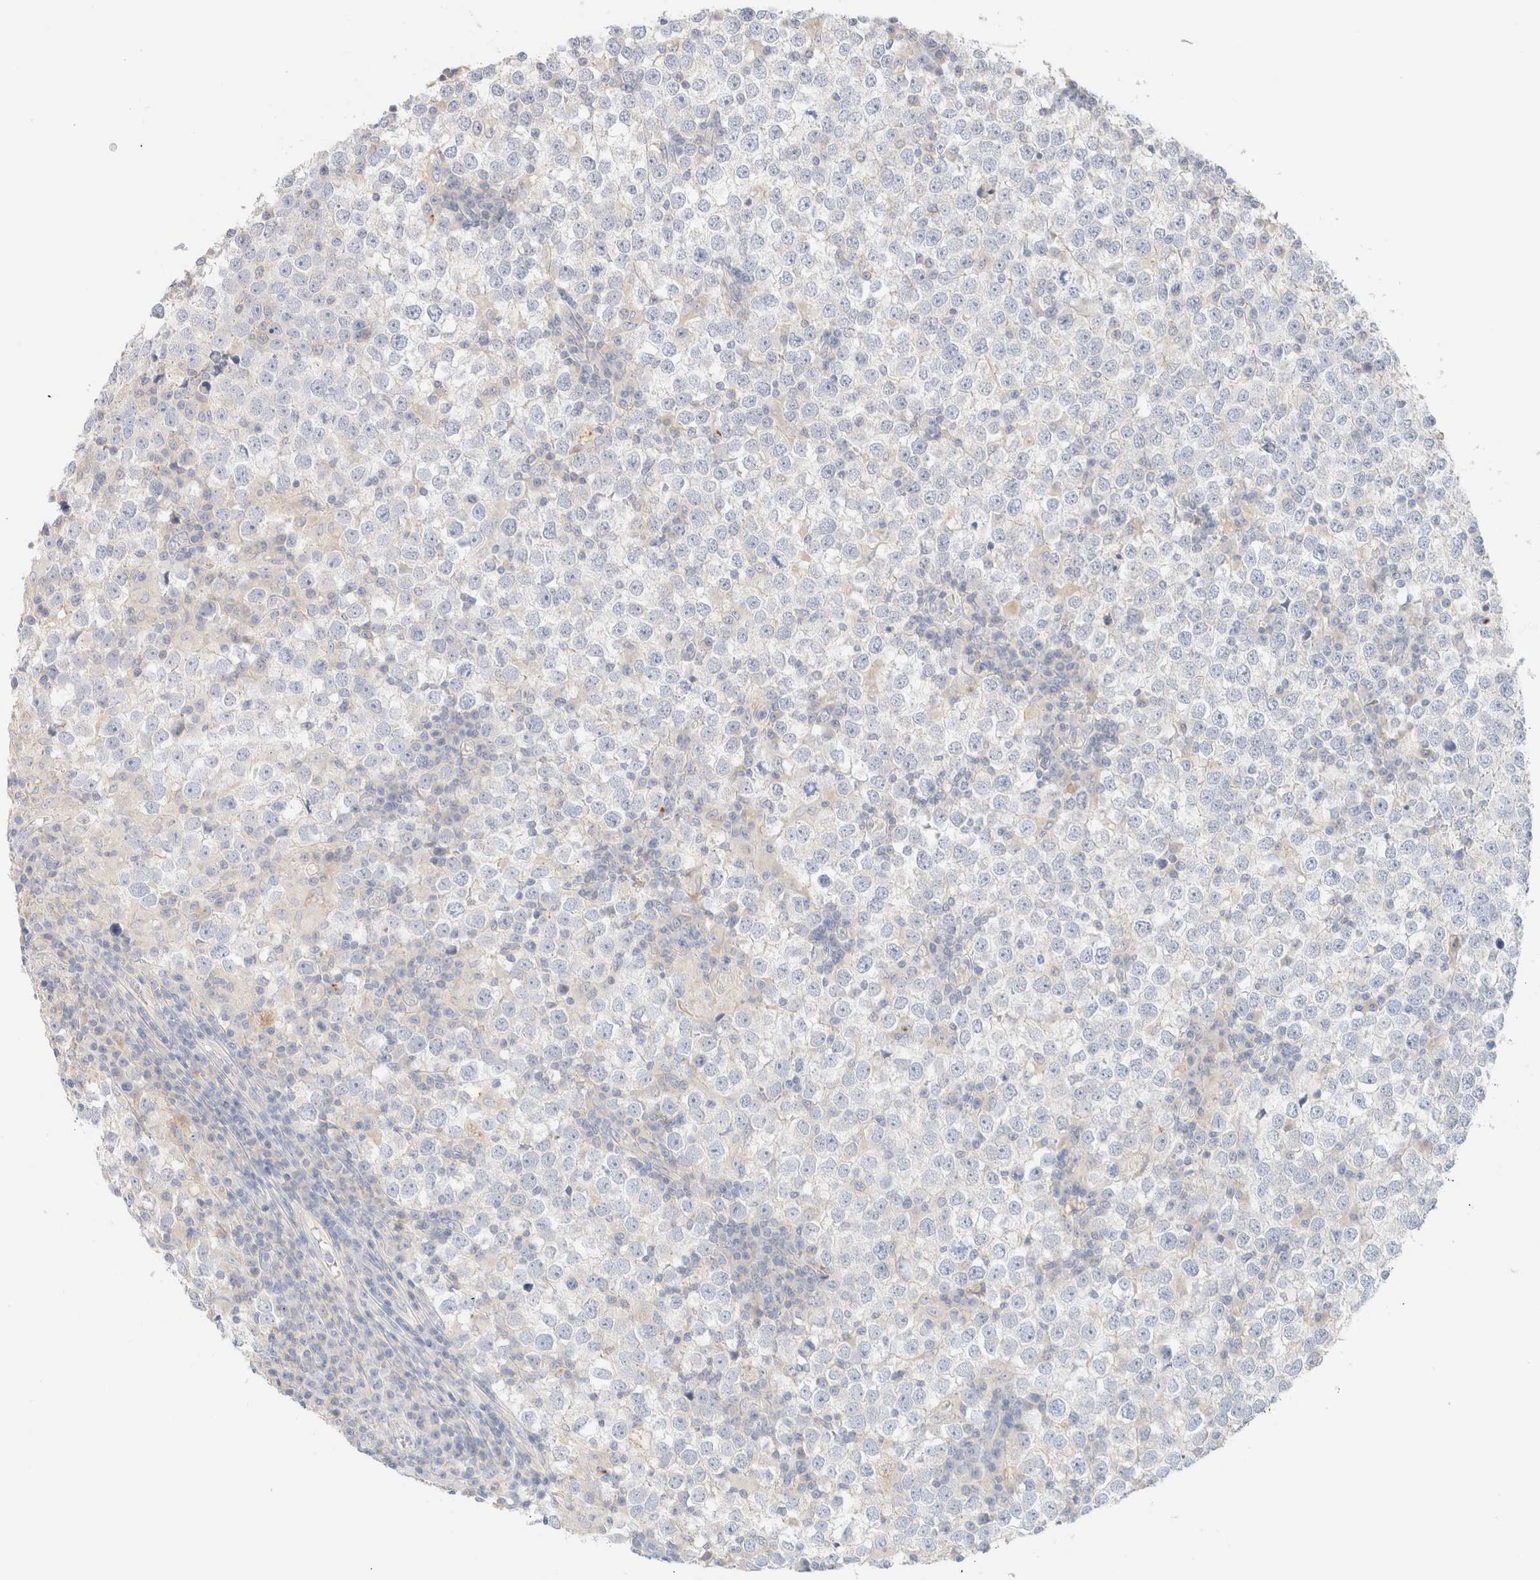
{"staining": {"intensity": "negative", "quantity": "none", "location": "none"}, "tissue": "testis cancer", "cell_type": "Tumor cells", "image_type": "cancer", "snomed": [{"axis": "morphology", "description": "Seminoma, NOS"}, {"axis": "topography", "description": "Testis"}], "caption": "Tumor cells are negative for brown protein staining in testis cancer.", "gene": "SARM1", "patient": {"sex": "male", "age": 65}}